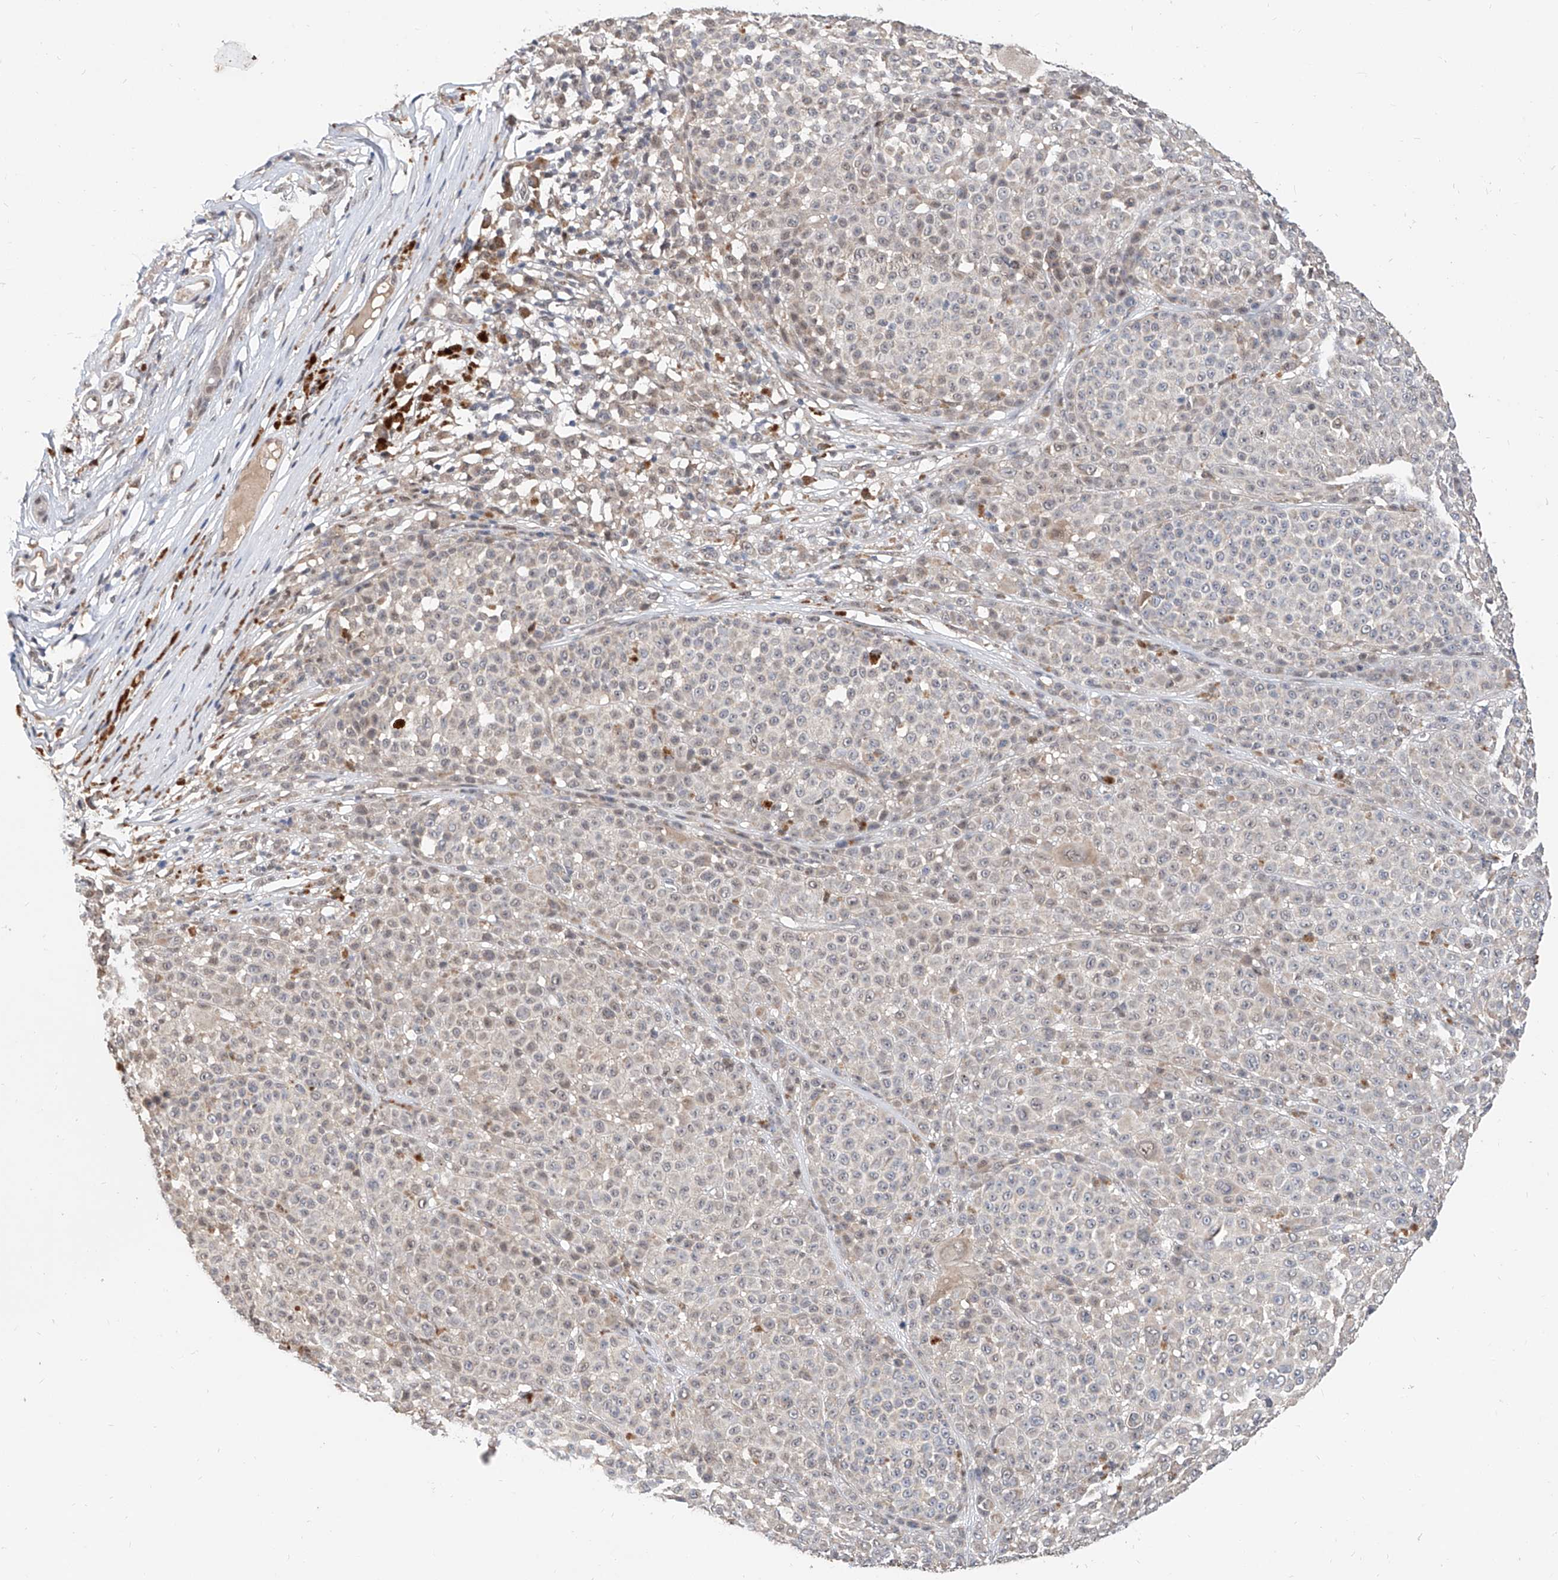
{"staining": {"intensity": "negative", "quantity": "none", "location": "none"}, "tissue": "melanoma", "cell_type": "Tumor cells", "image_type": "cancer", "snomed": [{"axis": "morphology", "description": "Malignant melanoma, NOS"}, {"axis": "topography", "description": "Skin"}], "caption": "Immunohistochemistry histopathology image of neoplastic tissue: malignant melanoma stained with DAB reveals no significant protein staining in tumor cells. (DAB (3,3'-diaminobenzidine) immunohistochemistry (IHC) visualized using brightfield microscopy, high magnification).", "gene": "CARMIL3", "patient": {"sex": "female", "age": 94}}